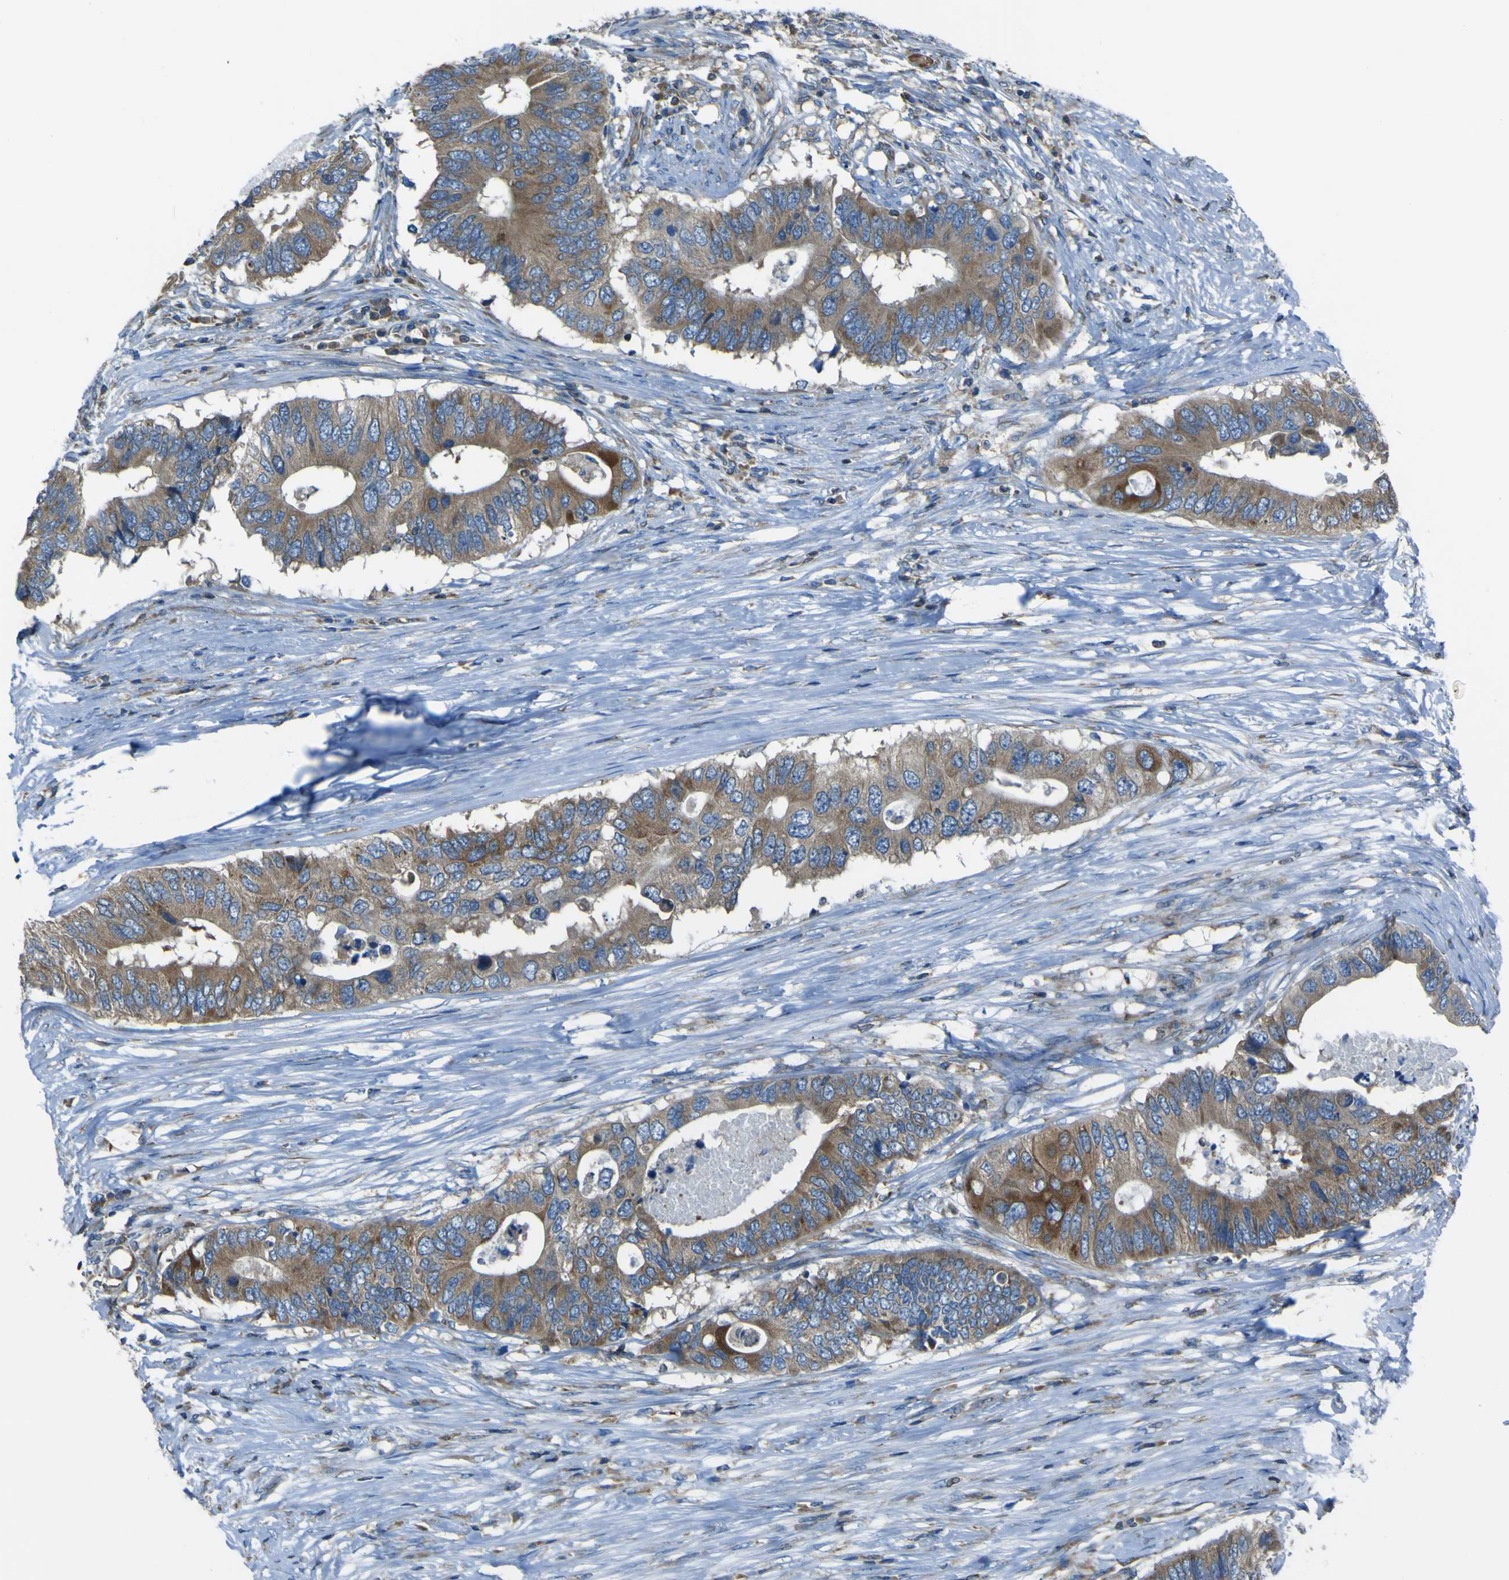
{"staining": {"intensity": "moderate", "quantity": ">75%", "location": "cytoplasmic/membranous"}, "tissue": "colorectal cancer", "cell_type": "Tumor cells", "image_type": "cancer", "snomed": [{"axis": "morphology", "description": "Adenocarcinoma, NOS"}, {"axis": "topography", "description": "Colon"}], "caption": "An immunohistochemistry micrograph of tumor tissue is shown. Protein staining in brown shows moderate cytoplasmic/membranous positivity in adenocarcinoma (colorectal) within tumor cells. (IHC, brightfield microscopy, high magnification).", "gene": "STIM1", "patient": {"sex": "male", "age": 71}}